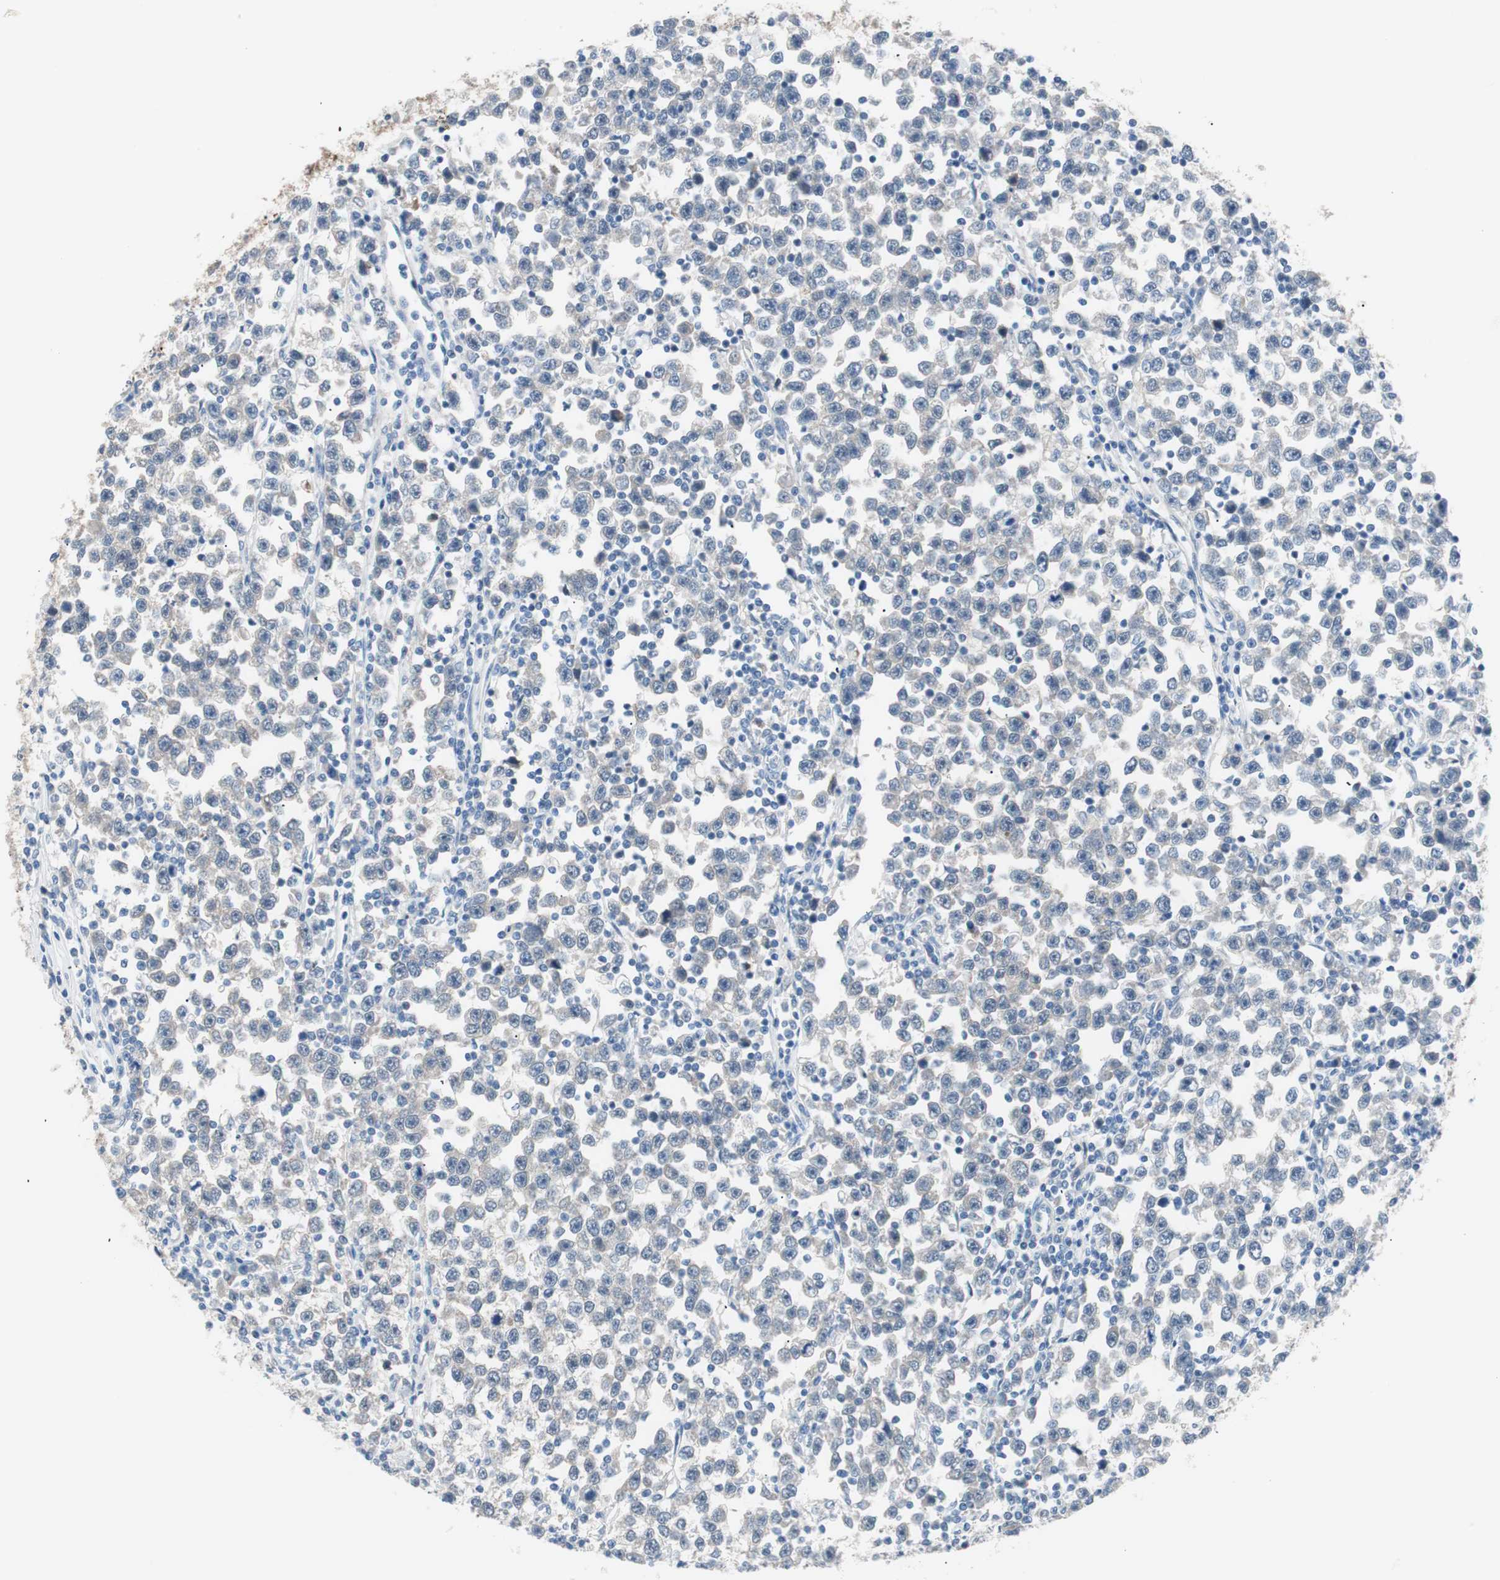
{"staining": {"intensity": "negative", "quantity": "none", "location": "none"}, "tissue": "testis cancer", "cell_type": "Tumor cells", "image_type": "cancer", "snomed": [{"axis": "morphology", "description": "Seminoma, NOS"}, {"axis": "topography", "description": "Testis"}], "caption": "There is no significant expression in tumor cells of testis seminoma.", "gene": "VIL1", "patient": {"sex": "male", "age": 43}}